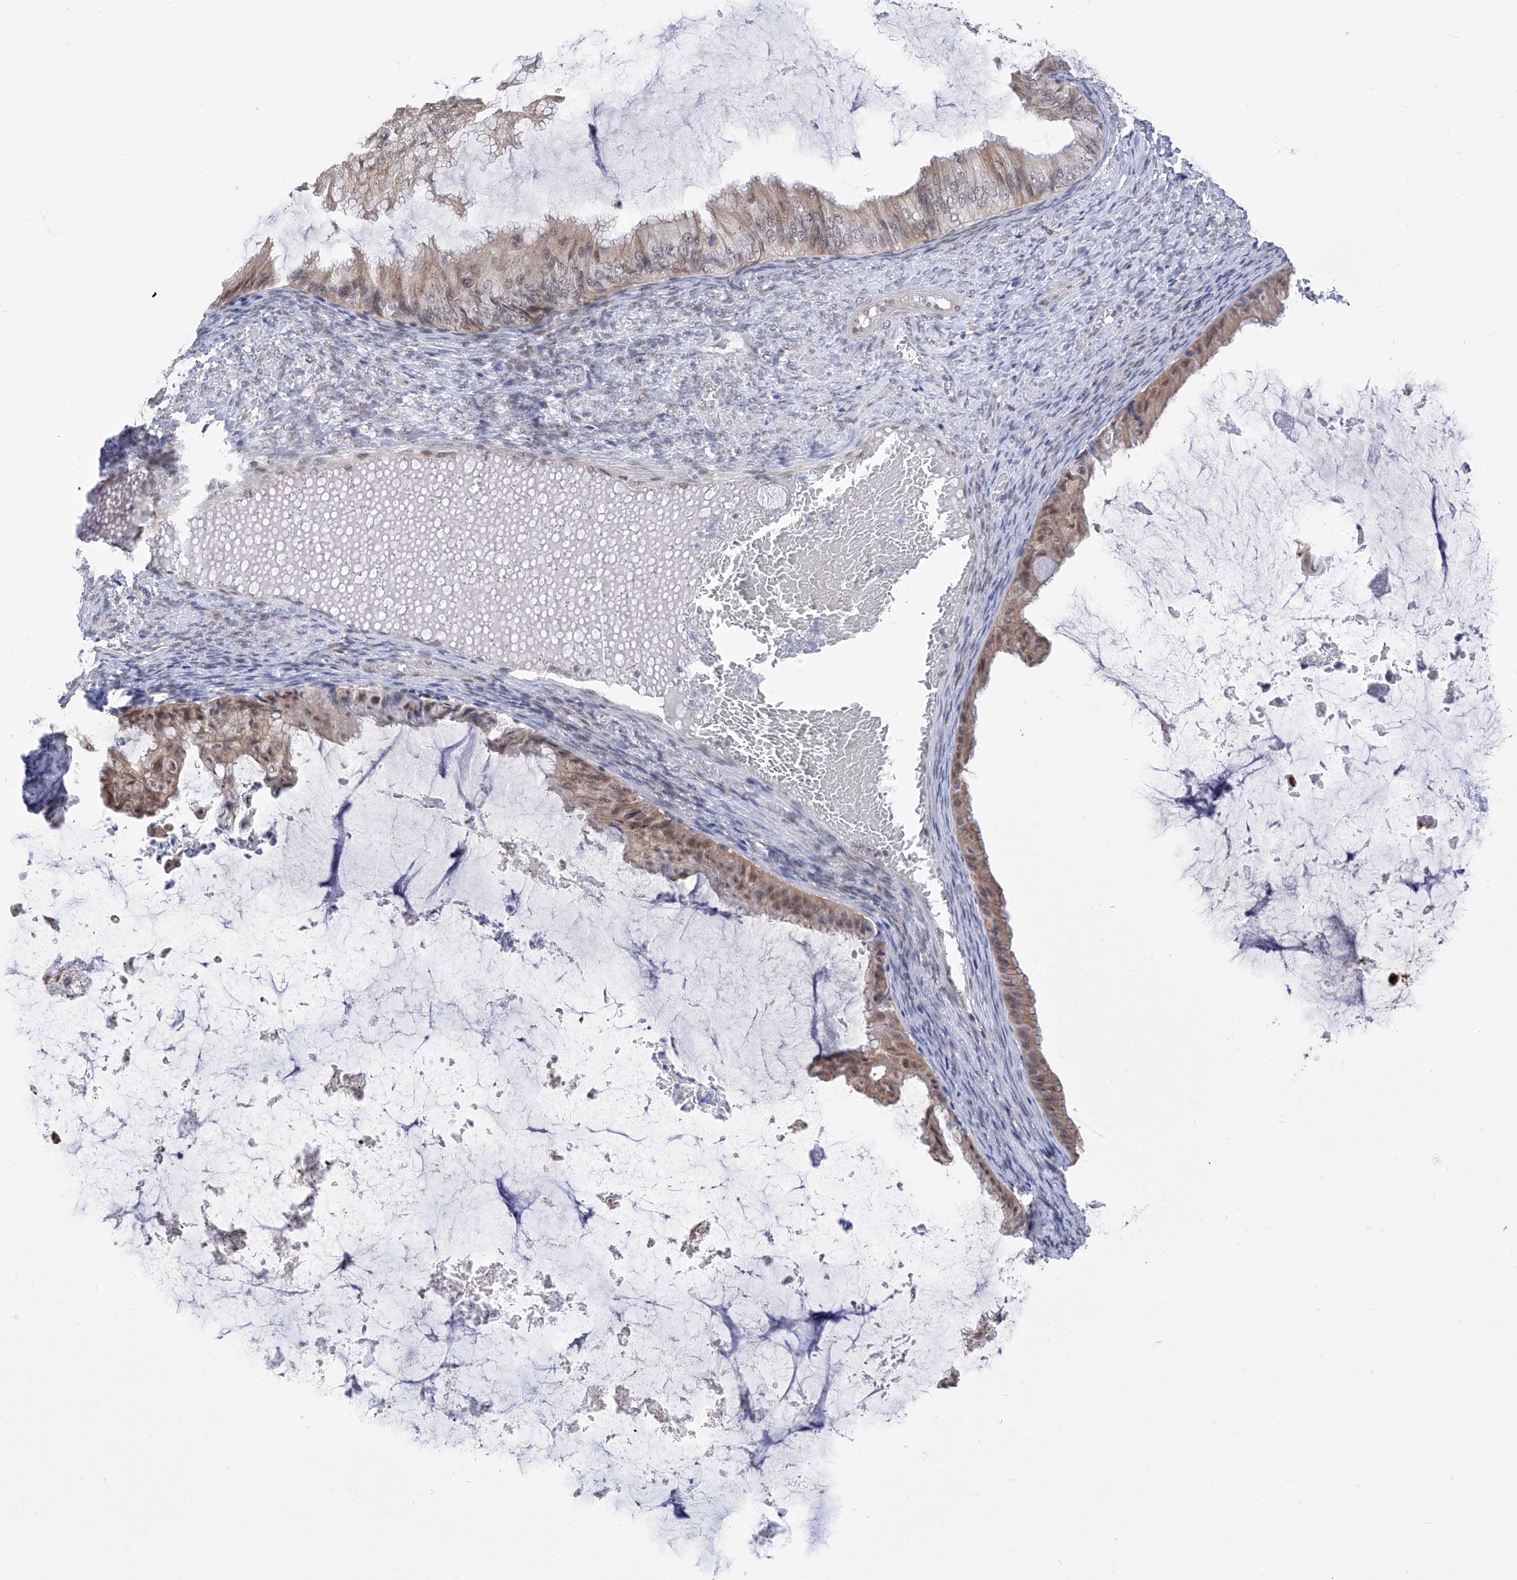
{"staining": {"intensity": "moderate", "quantity": "25%-75%", "location": "cytoplasmic/membranous,nuclear"}, "tissue": "ovarian cancer", "cell_type": "Tumor cells", "image_type": "cancer", "snomed": [{"axis": "morphology", "description": "Cystadenocarcinoma, mucinous, NOS"}, {"axis": "topography", "description": "Ovary"}], "caption": "Immunohistochemistry micrograph of human ovarian mucinous cystadenocarcinoma stained for a protein (brown), which displays medium levels of moderate cytoplasmic/membranous and nuclear positivity in approximately 25%-75% of tumor cells.", "gene": "SART1", "patient": {"sex": "female", "age": 61}}